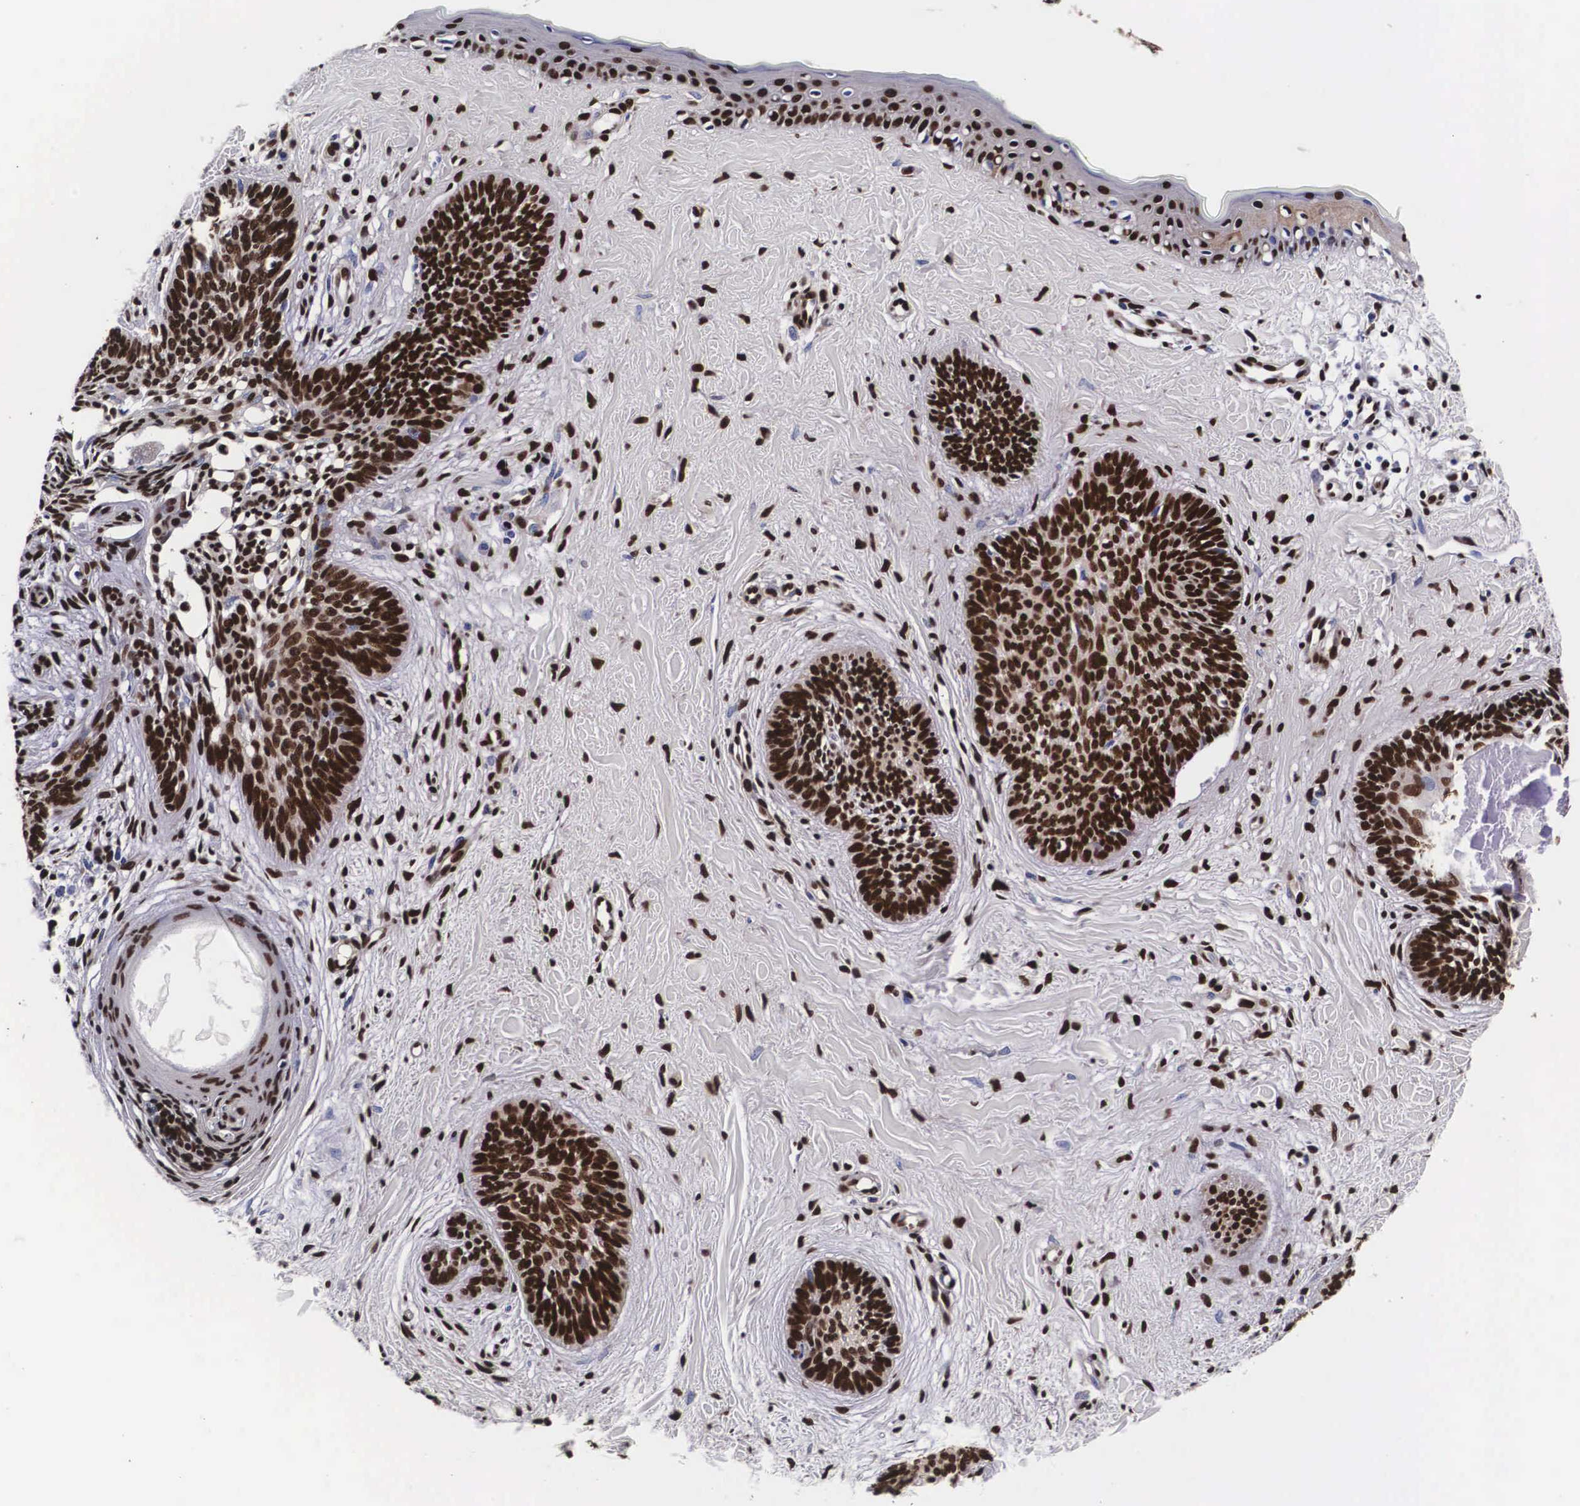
{"staining": {"intensity": "strong", "quantity": ">75%", "location": "nuclear"}, "tissue": "skin cancer", "cell_type": "Tumor cells", "image_type": "cancer", "snomed": [{"axis": "morphology", "description": "Basal cell carcinoma"}, {"axis": "topography", "description": "Skin"}], "caption": "Immunohistochemical staining of basal cell carcinoma (skin) displays strong nuclear protein positivity in about >75% of tumor cells.", "gene": "PABPN1", "patient": {"sex": "female", "age": 81}}